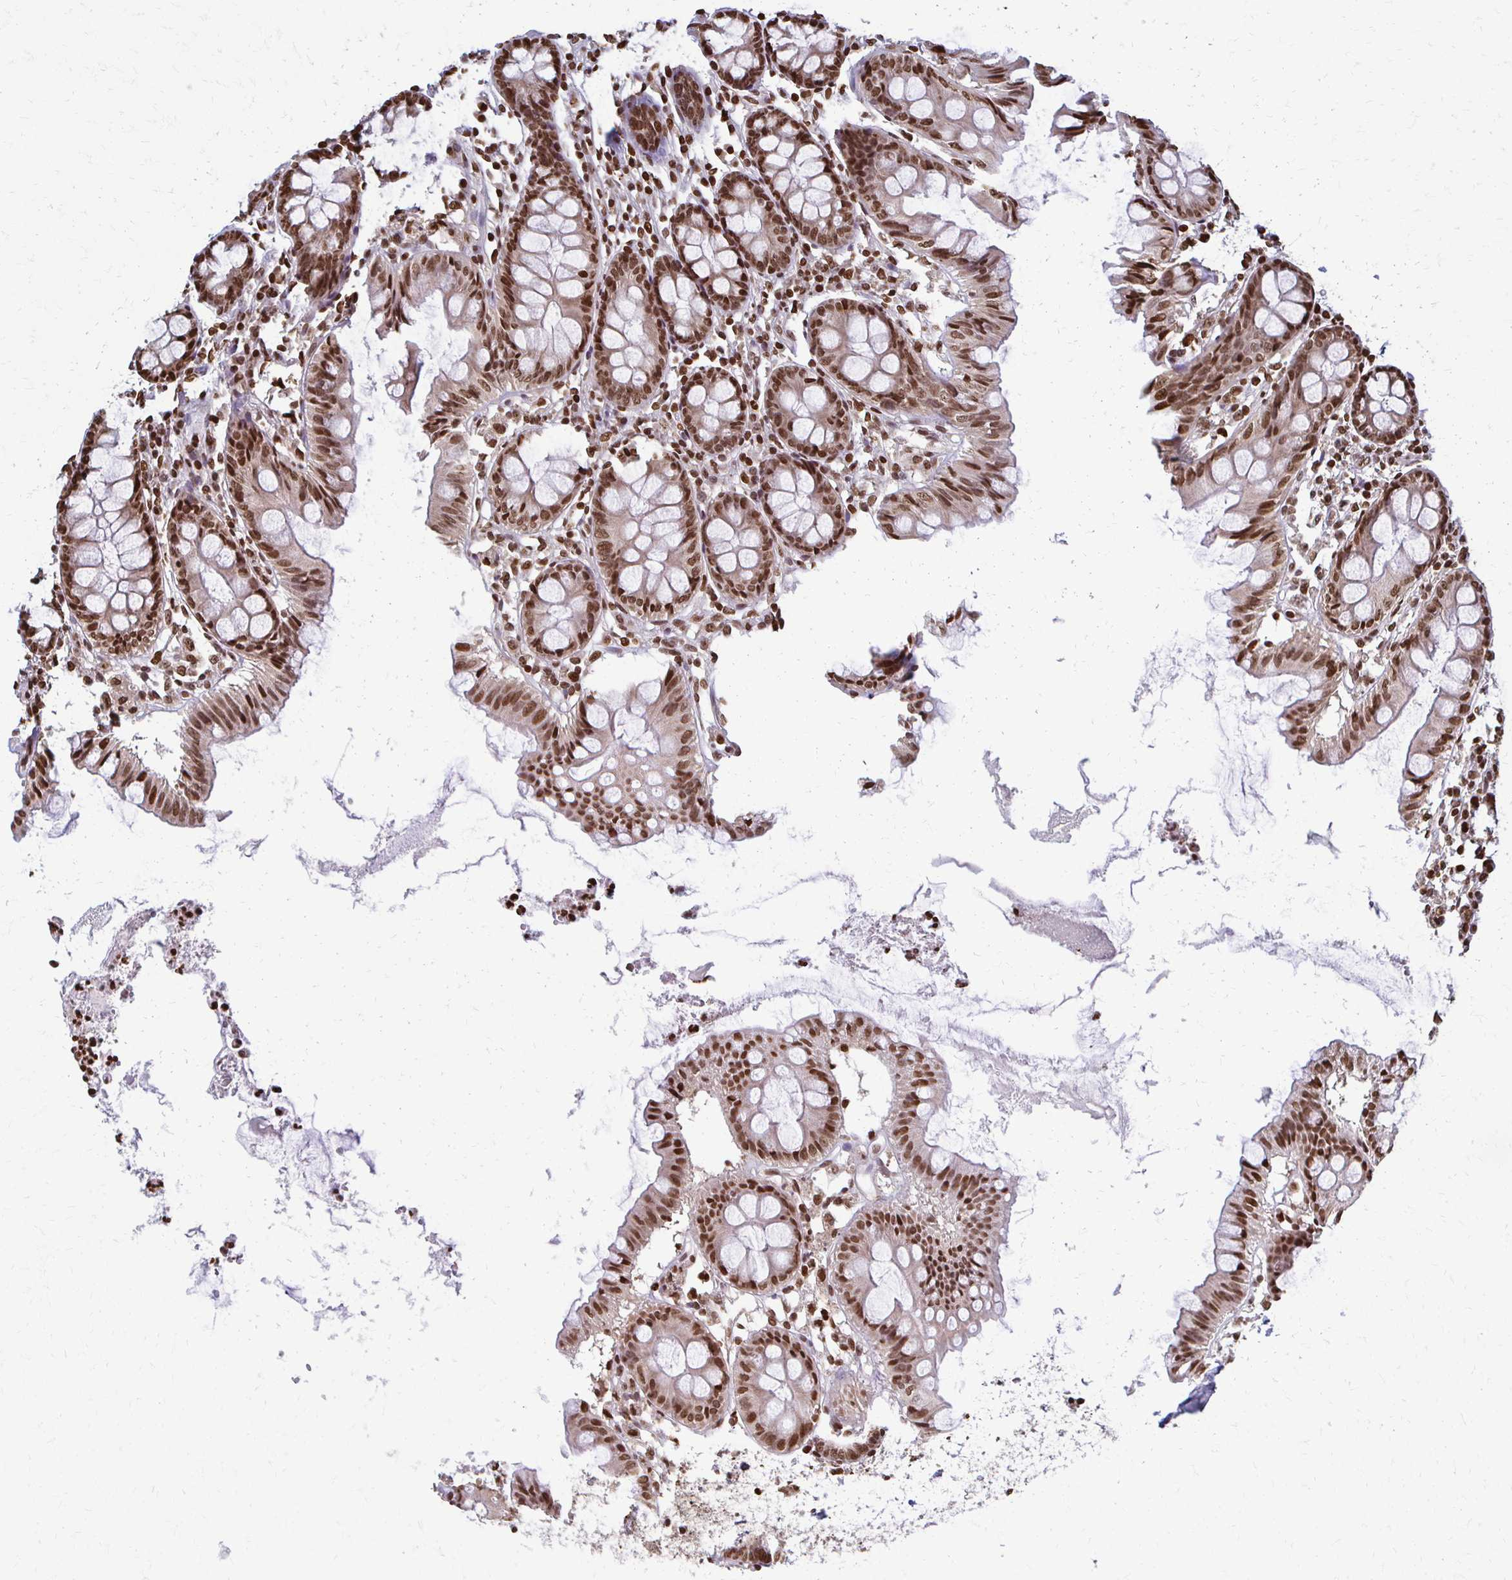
{"staining": {"intensity": "weak", "quantity": "25%-75%", "location": "nuclear"}, "tissue": "colon", "cell_type": "Endothelial cells", "image_type": "normal", "snomed": [{"axis": "morphology", "description": "Normal tissue, NOS"}, {"axis": "topography", "description": "Colon"}], "caption": "About 25%-75% of endothelial cells in benign colon demonstrate weak nuclear protein expression as visualized by brown immunohistochemical staining.", "gene": "HOXA9", "patient": {"sex": "female", "age": 84}}